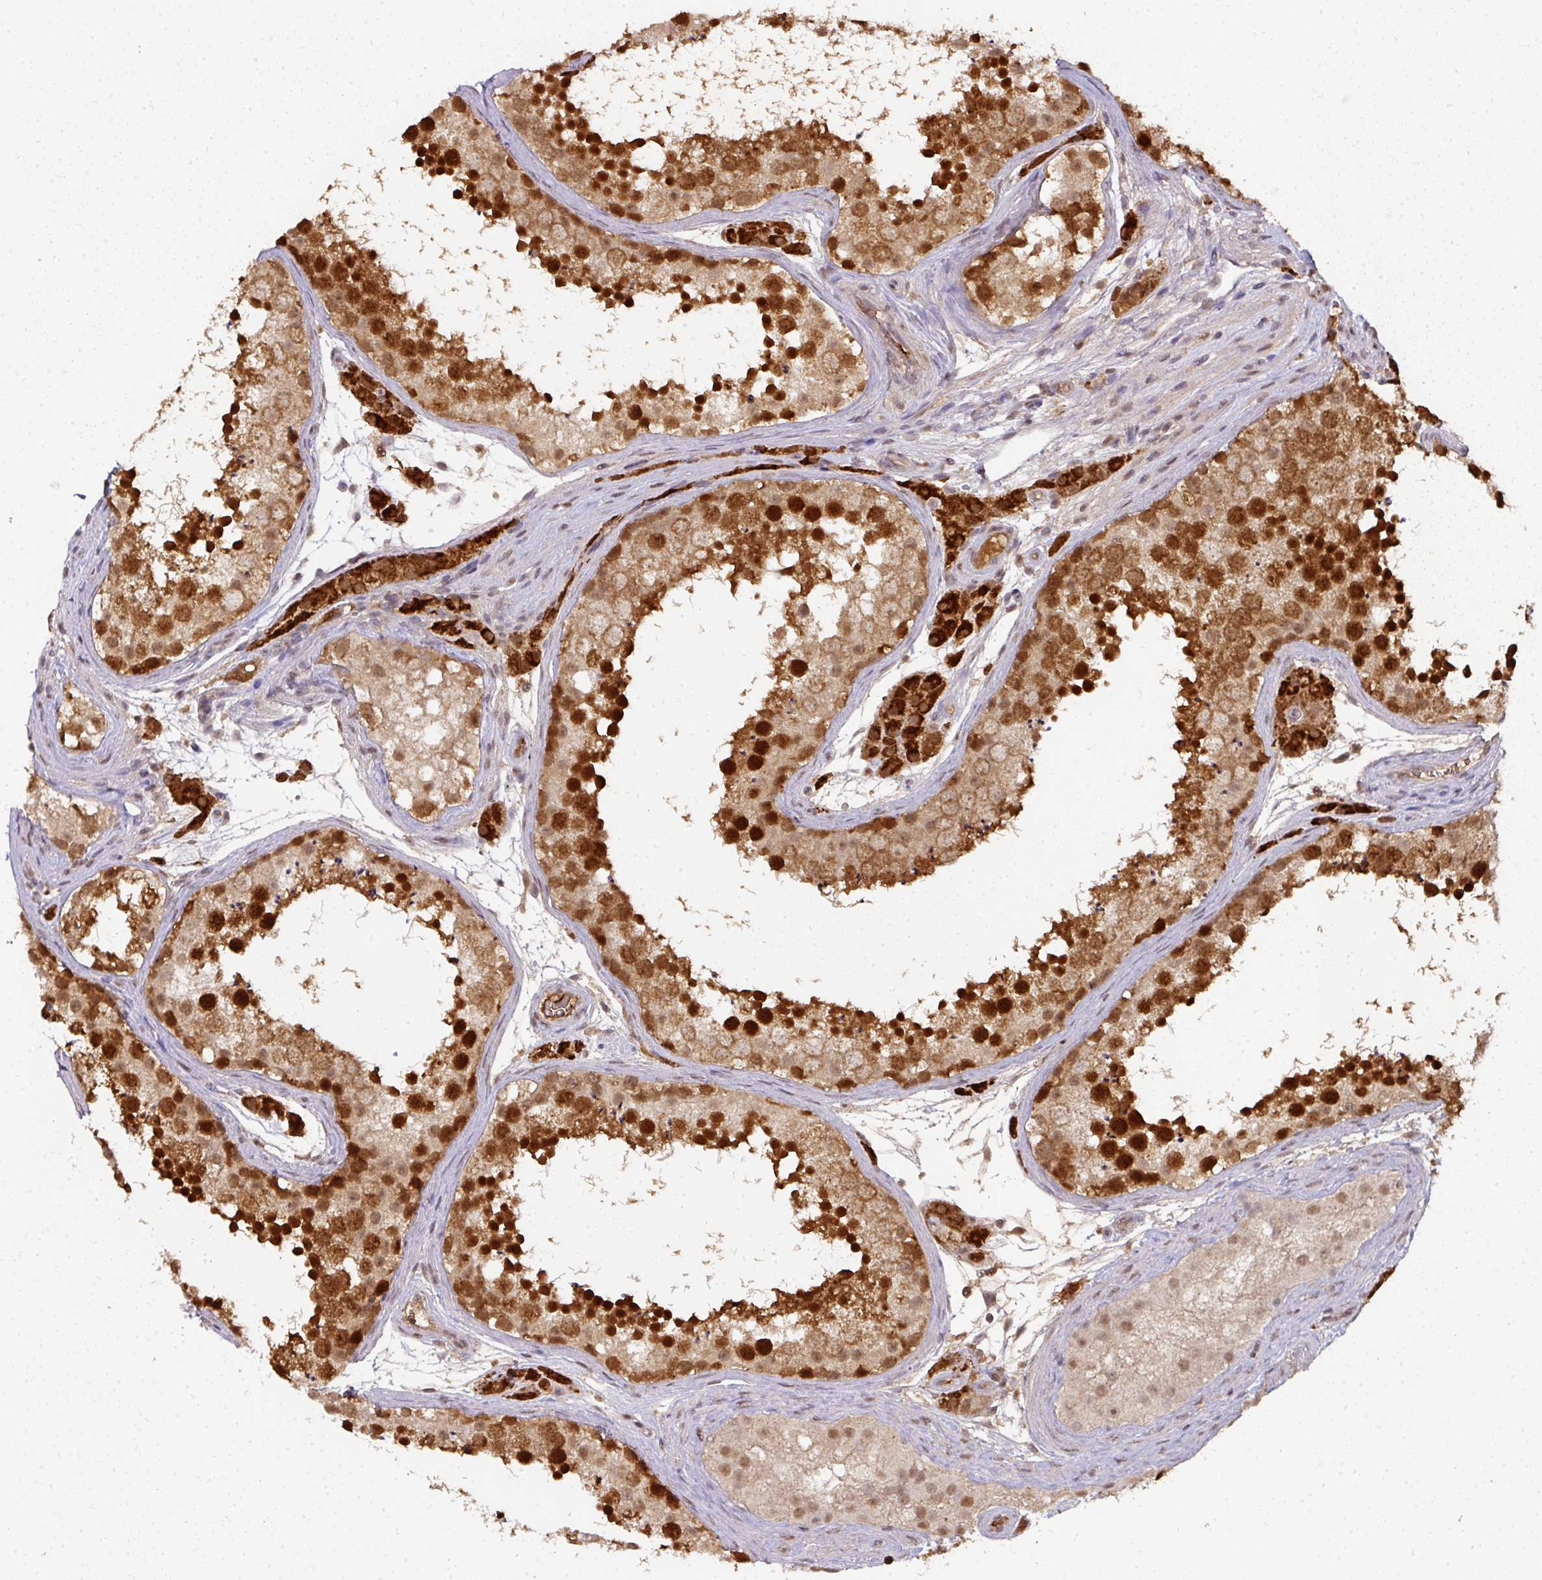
{"staining": {"intensity": "strong", "quantity": ">75%", "location": "cytoplasmic/membranous,nuclear"}, "tissue": "testis", "cell_type": "Cells in seminiferous ducts", "image_type": "normal", "snomed": [{"axis": "morphology", "description": "Normal tissue, NOS"}, {"axis": "topography", "description": "Testis"}], "caption": "Immunohistochemistry (IHC) image of benign human testis stained for a protein (brown), which demonstrates high levels of strong cytoplasmic/membranous,nuclear staining in approximately >75% of cells in seminiferous ducts.", "gene": "RANBP9", "patient": {"sex": "male", "age": 41}}